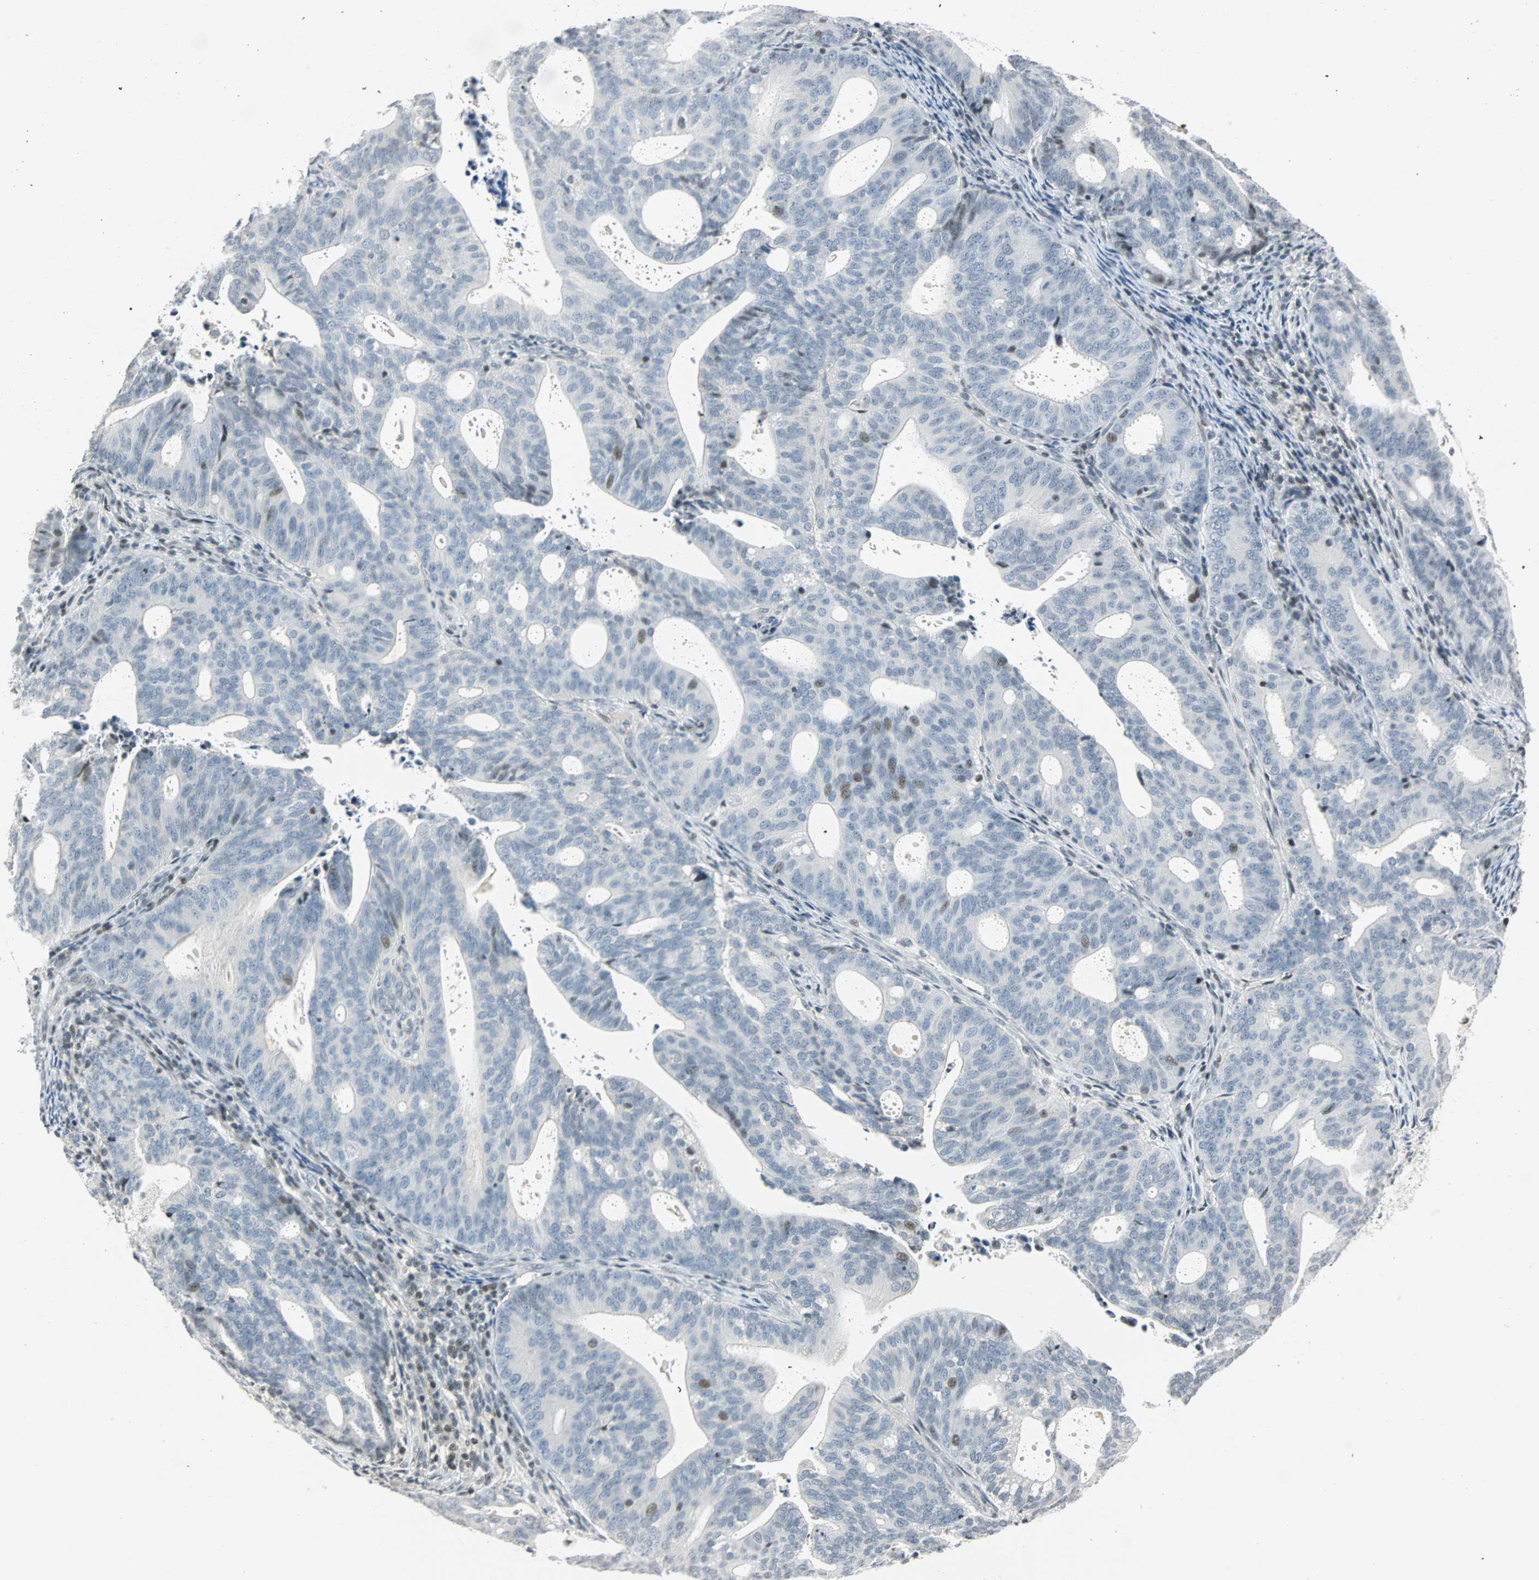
{"staining": {"intensity": "weak", "quantity": "<25%", "location": "nuclear"}, "tissue": "endometrial cancer", "cell_type": "Tumor cells", "image_type": "cancer", "snomed": [{"axis": "morphology", "description": "Adenocarcinoma, NOS"}, {"axis": "topography", "description": "Uterus"}], "caption": "The histopathology image shows no significant positivity in tumor cells of adenocarcinoma (endometrial).", "gene": "SMAD3", "patient": {"sex": "female", "age": 83}}